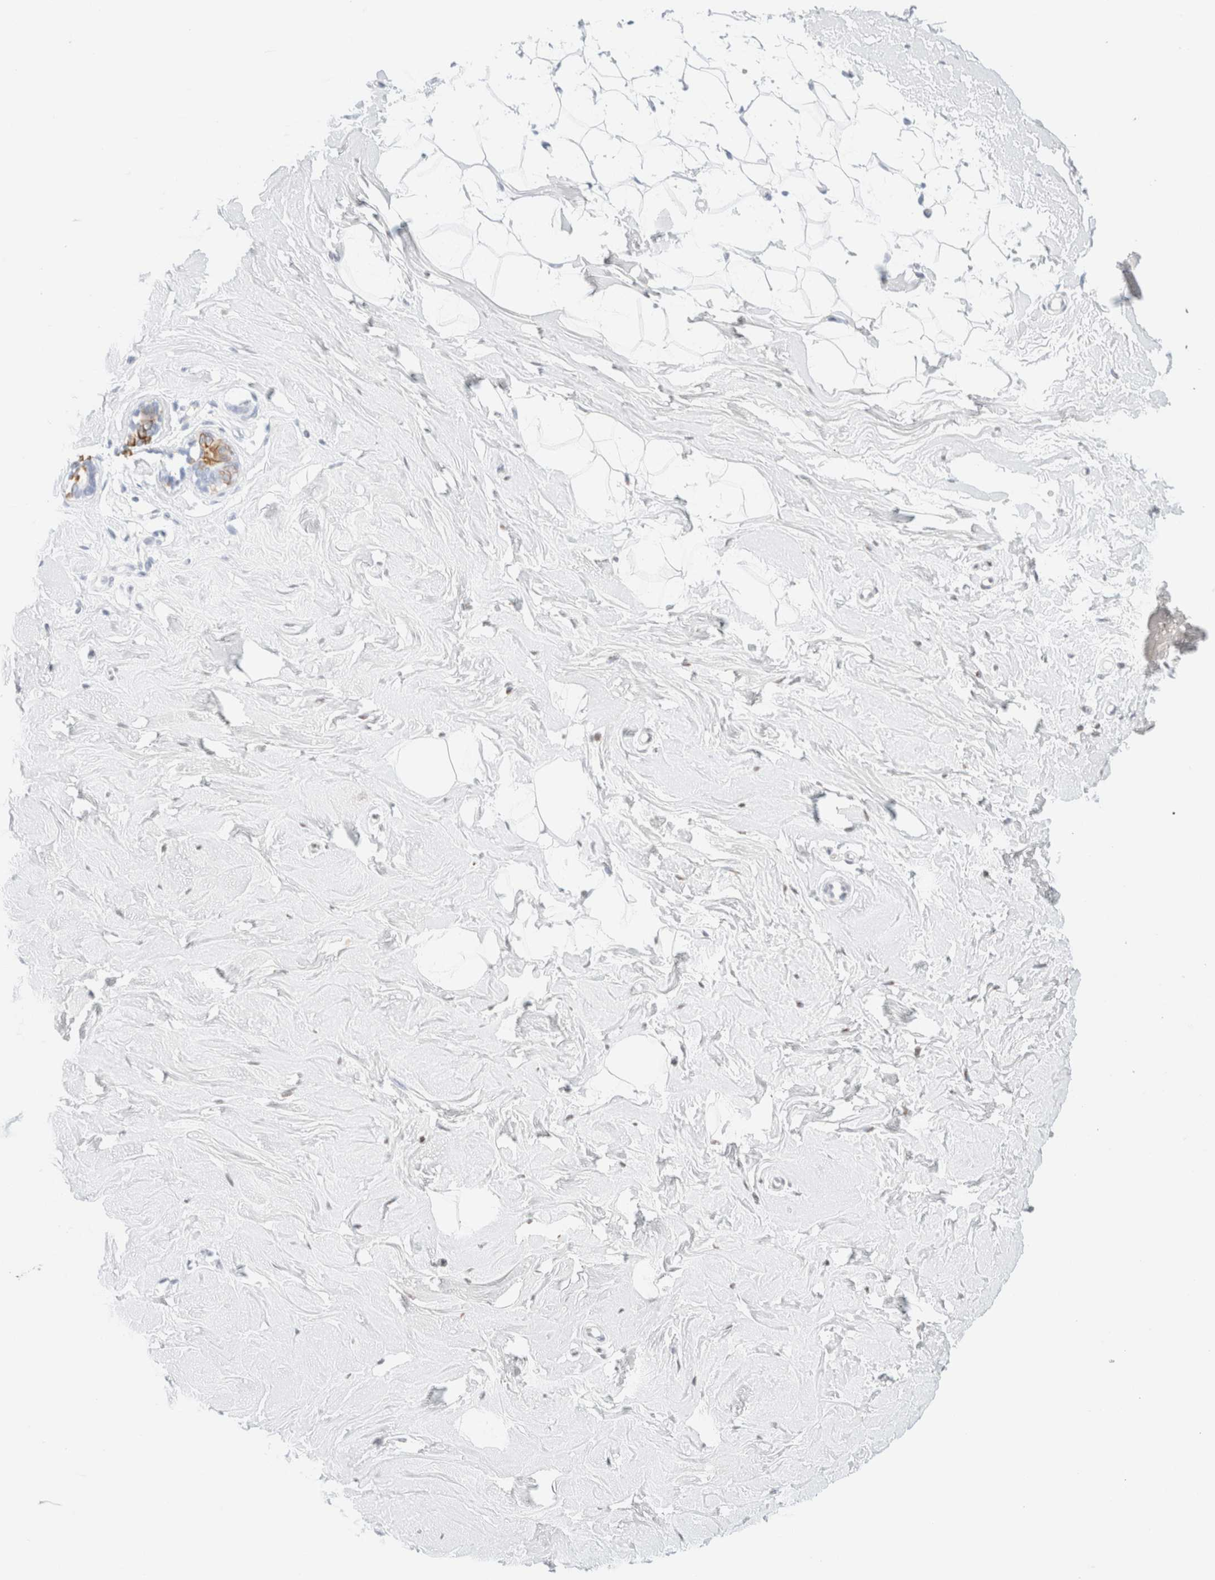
{"staining": {"intensity": "negative", "quantity": "none", "location": "none"}, "tissue": "breast", "cell_type": "Adipocytes", "image_type": "normal", "snomed": [{"axis": "morphology", "description": "Normal tissue, NOS"}, {"axis": "topography", "description": "Breast"}], "caption": "Immunohistochemistry micrograph of normal breast: human breast stained with DAB shows no significant protein expression in adipocytes.", "gene": "KRT15", "patient": {"sex": "female", "age": 23}}